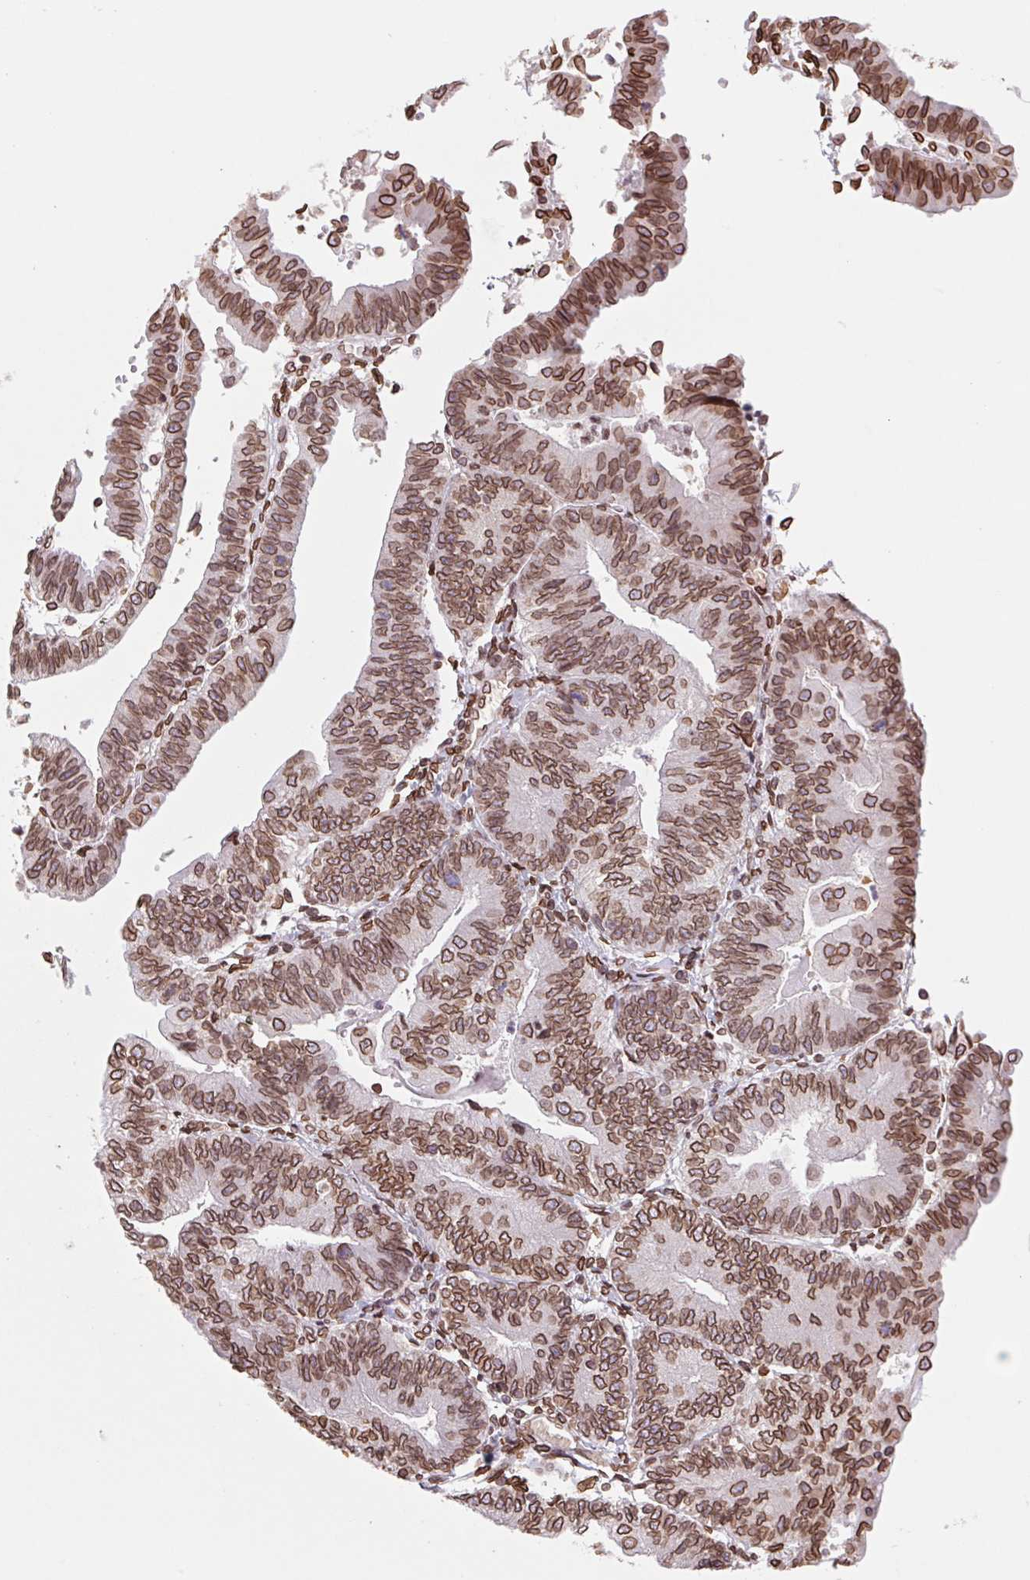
{"staining": {"intensity": "strong", "quantity": ">75%", "location": "cytoplasmic/membranous,nuclear"}, "tissue": "endometrial cancer", "cell_type": "Tumor cells", "image_type": "cancer", "snomed": [{"axis": "morphology", "description": "Adenocarcinoma, NOS"}, {"axis": "topography", "description": "Endometrium"}], "caption": "Brown immunohistochemical staining in human endometrial cancer (adenocarcinoma) reveals strong cytoplasmic/membranous and nuclear positivity in about >75% of tumor cells.", "gene": "LMNB2", "patient": {"sex": "female", "age": 65}}